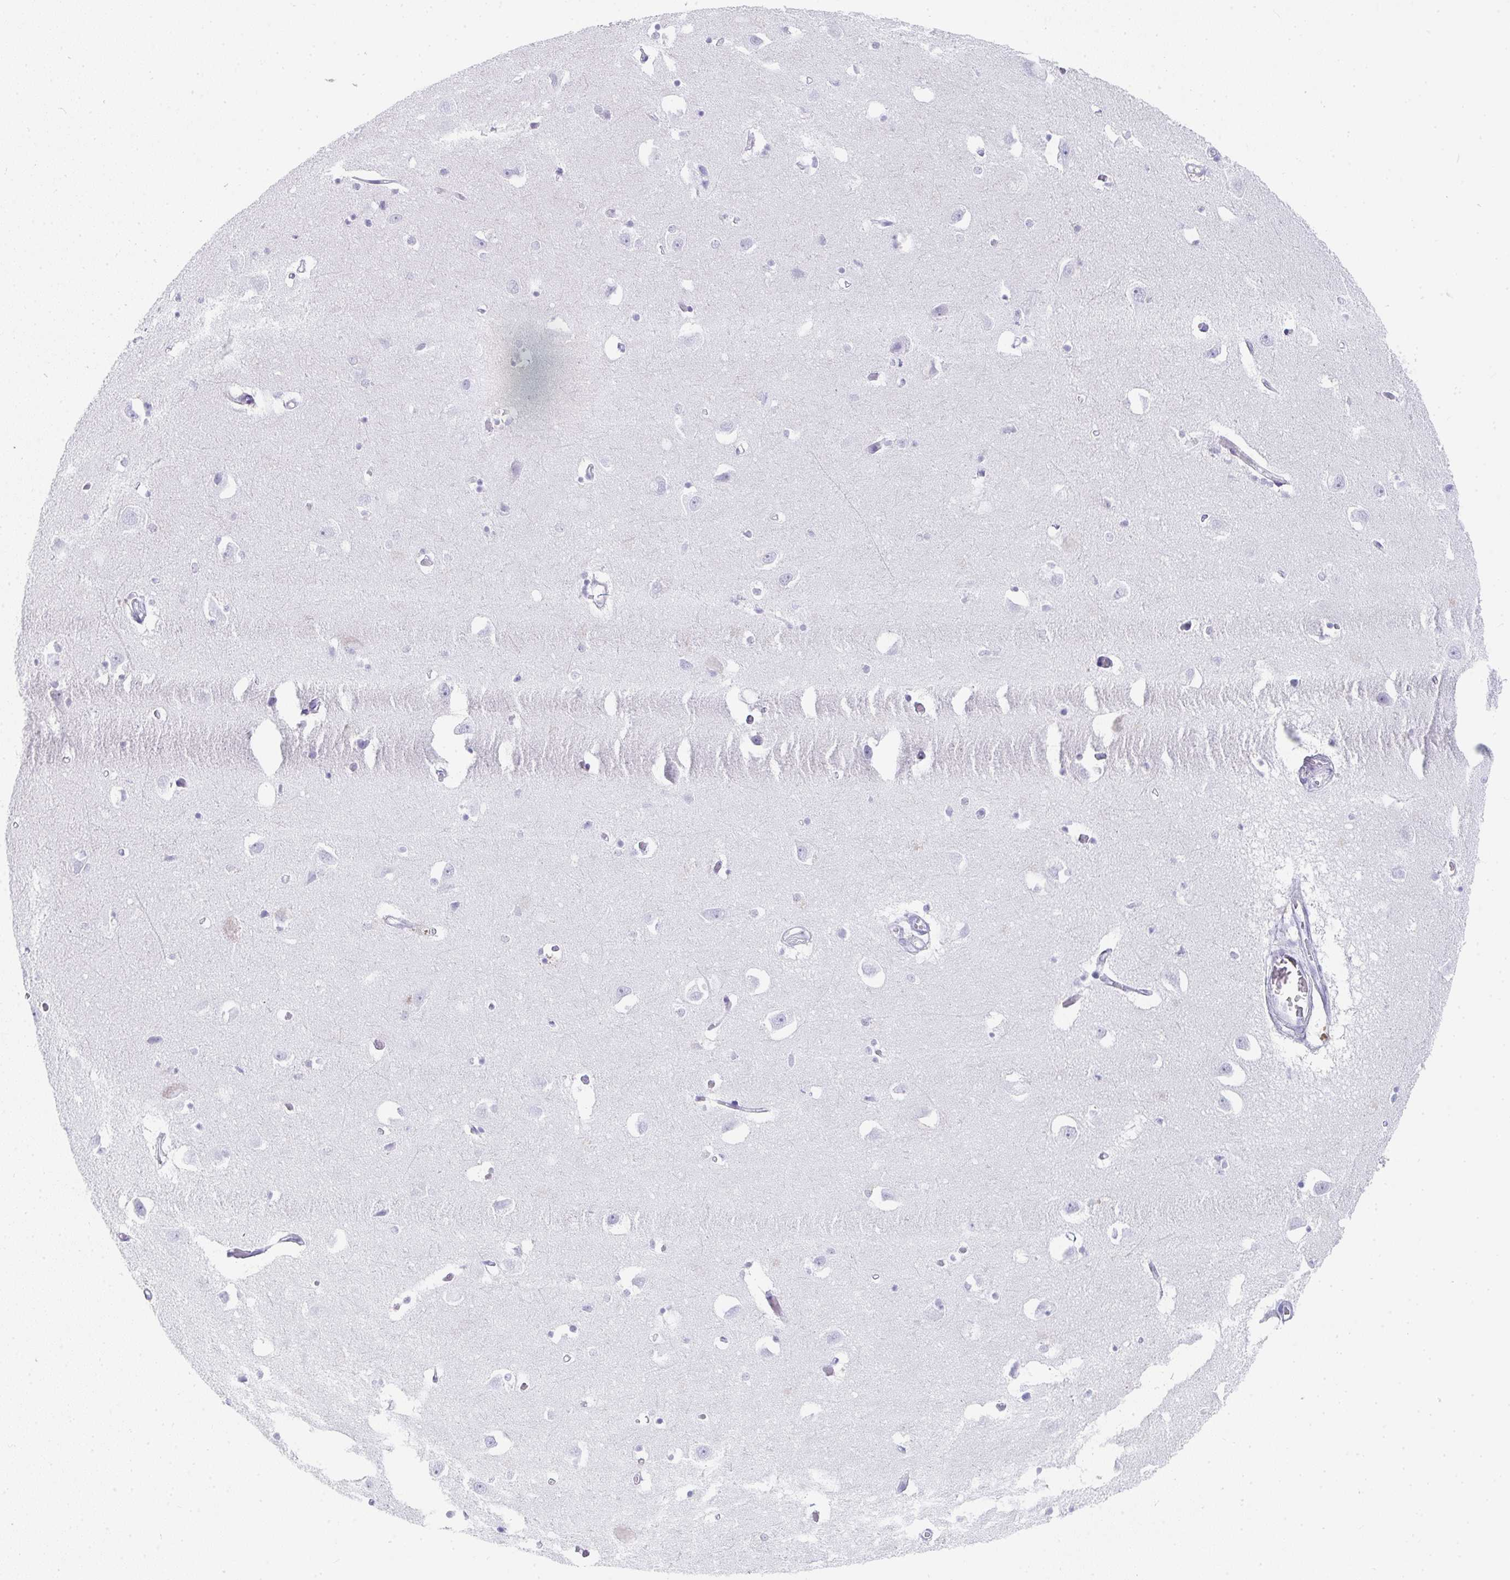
{"staining": {"intensity": "negative", "quantity": "none", "location": "none"}, "tissue": "caudate", "cell_type": "Glial cells", "image_type": "normal", "snomed": [{"axis": "morphology", "description": "Normal tissue, NOS"}, {"axis": "topography", "description": "Lateral ventricle wall"}, {"axis": "topography", "description": "Hippocampus"}], "caption": "Caudate was stained to show a protein in brown. There is no significant staining in glial cells. (Stains: DAB IHC with hematoxylin counter stain, Microscopy: brightfield microscopy at high magnification).", "gene": "PRND", "patient": {"sex": "female", "age": 63}}